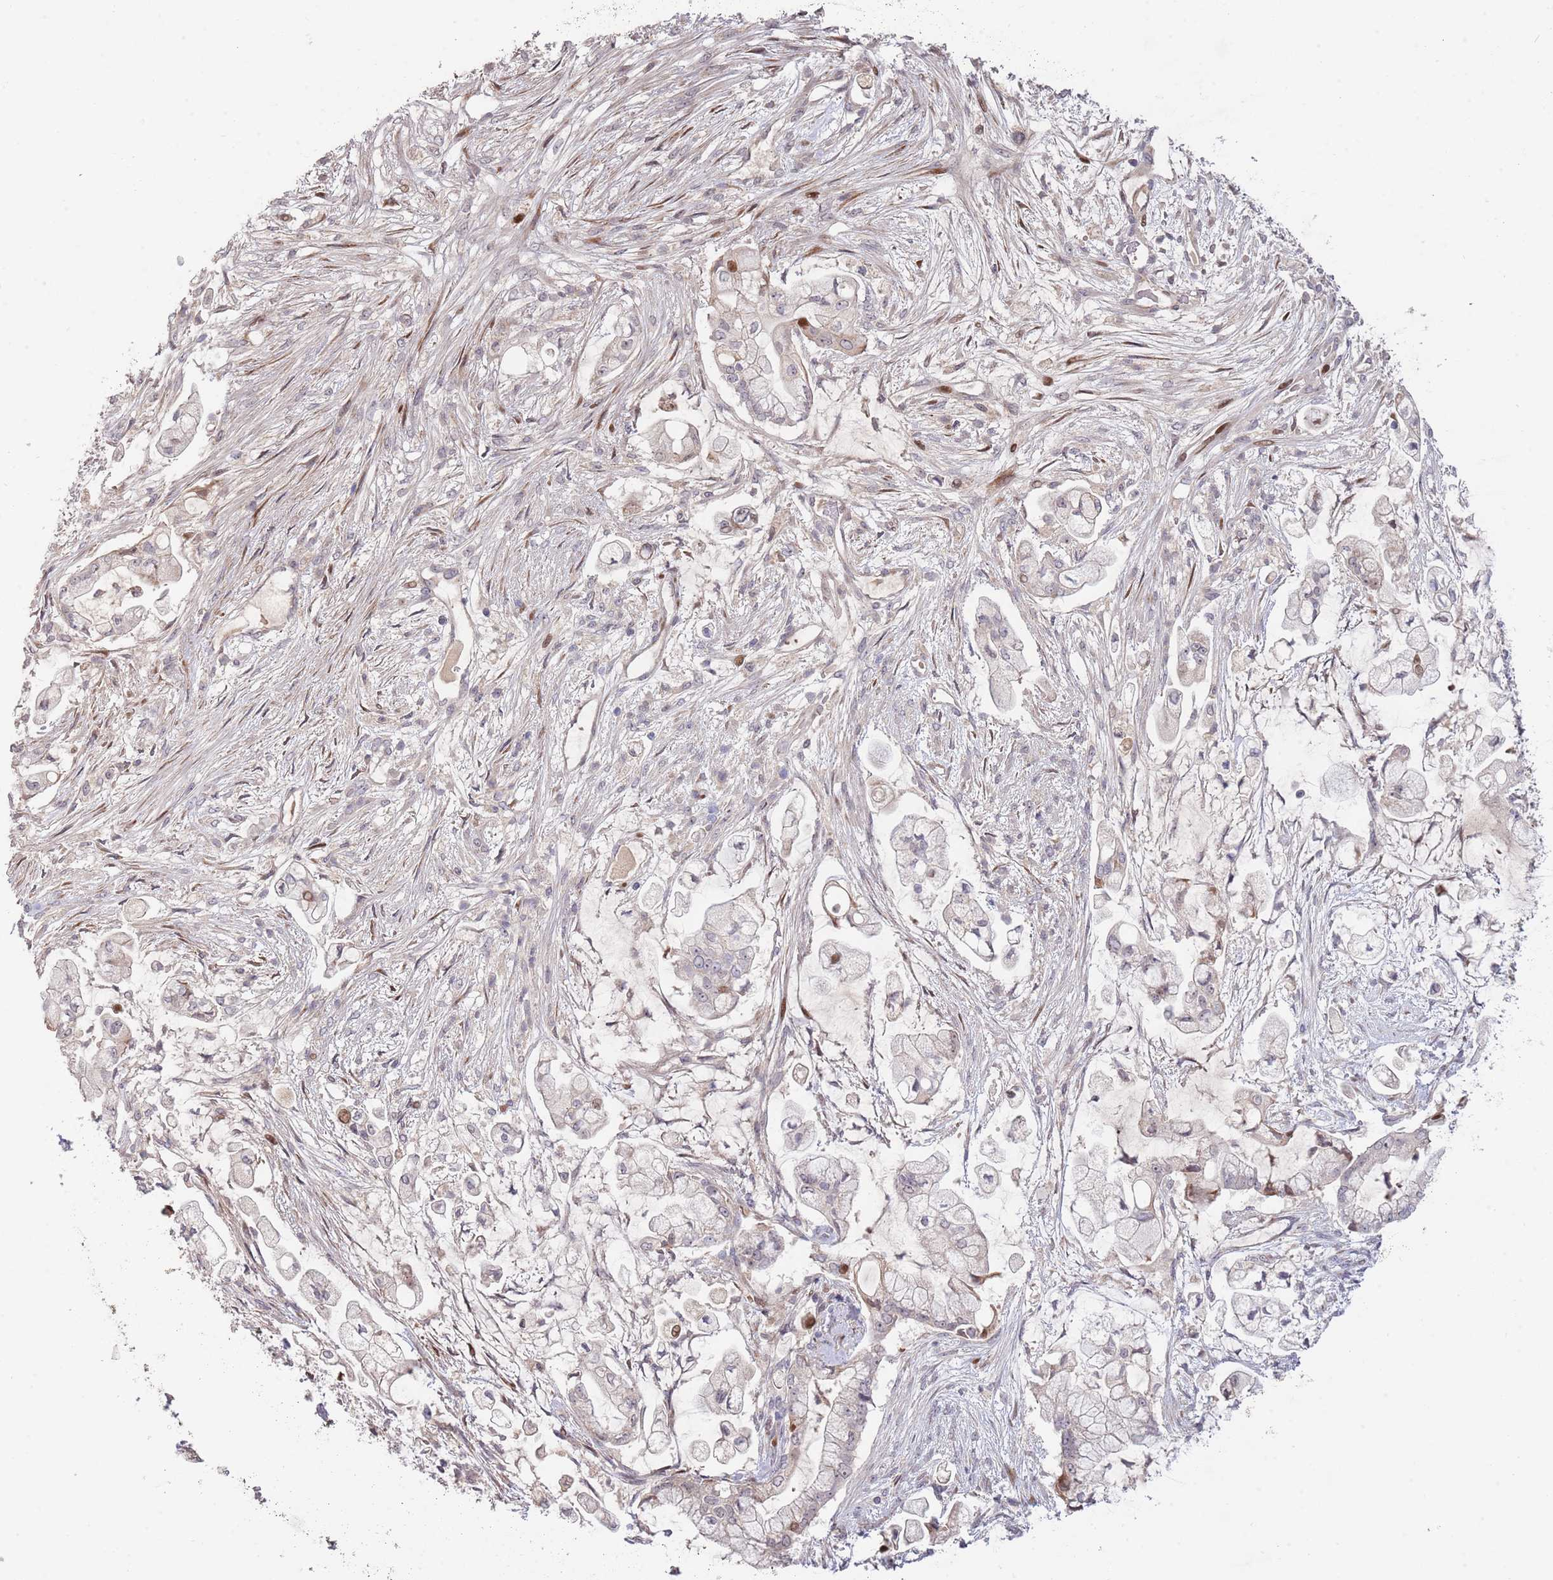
{"staining": {"intensity": "negative", "quantity": "none", "location": "none"}, "tissue": "pancreatic cancer", "cell_type": "Tumor cells", "image_type": "cancer", "snomed": [{"axis": "morphology", "description": "Adenocarcinoma, NOS"}, {"axis": "topography", "description": "Pancreas"}], "caption": "Immunohistochemistry of human pancreatic cancer (adenocarcinoma) reveals no staining in tumor cells.", "gene": "SYNDIG1L", "patient": {"sex": "female", "age": 69}}